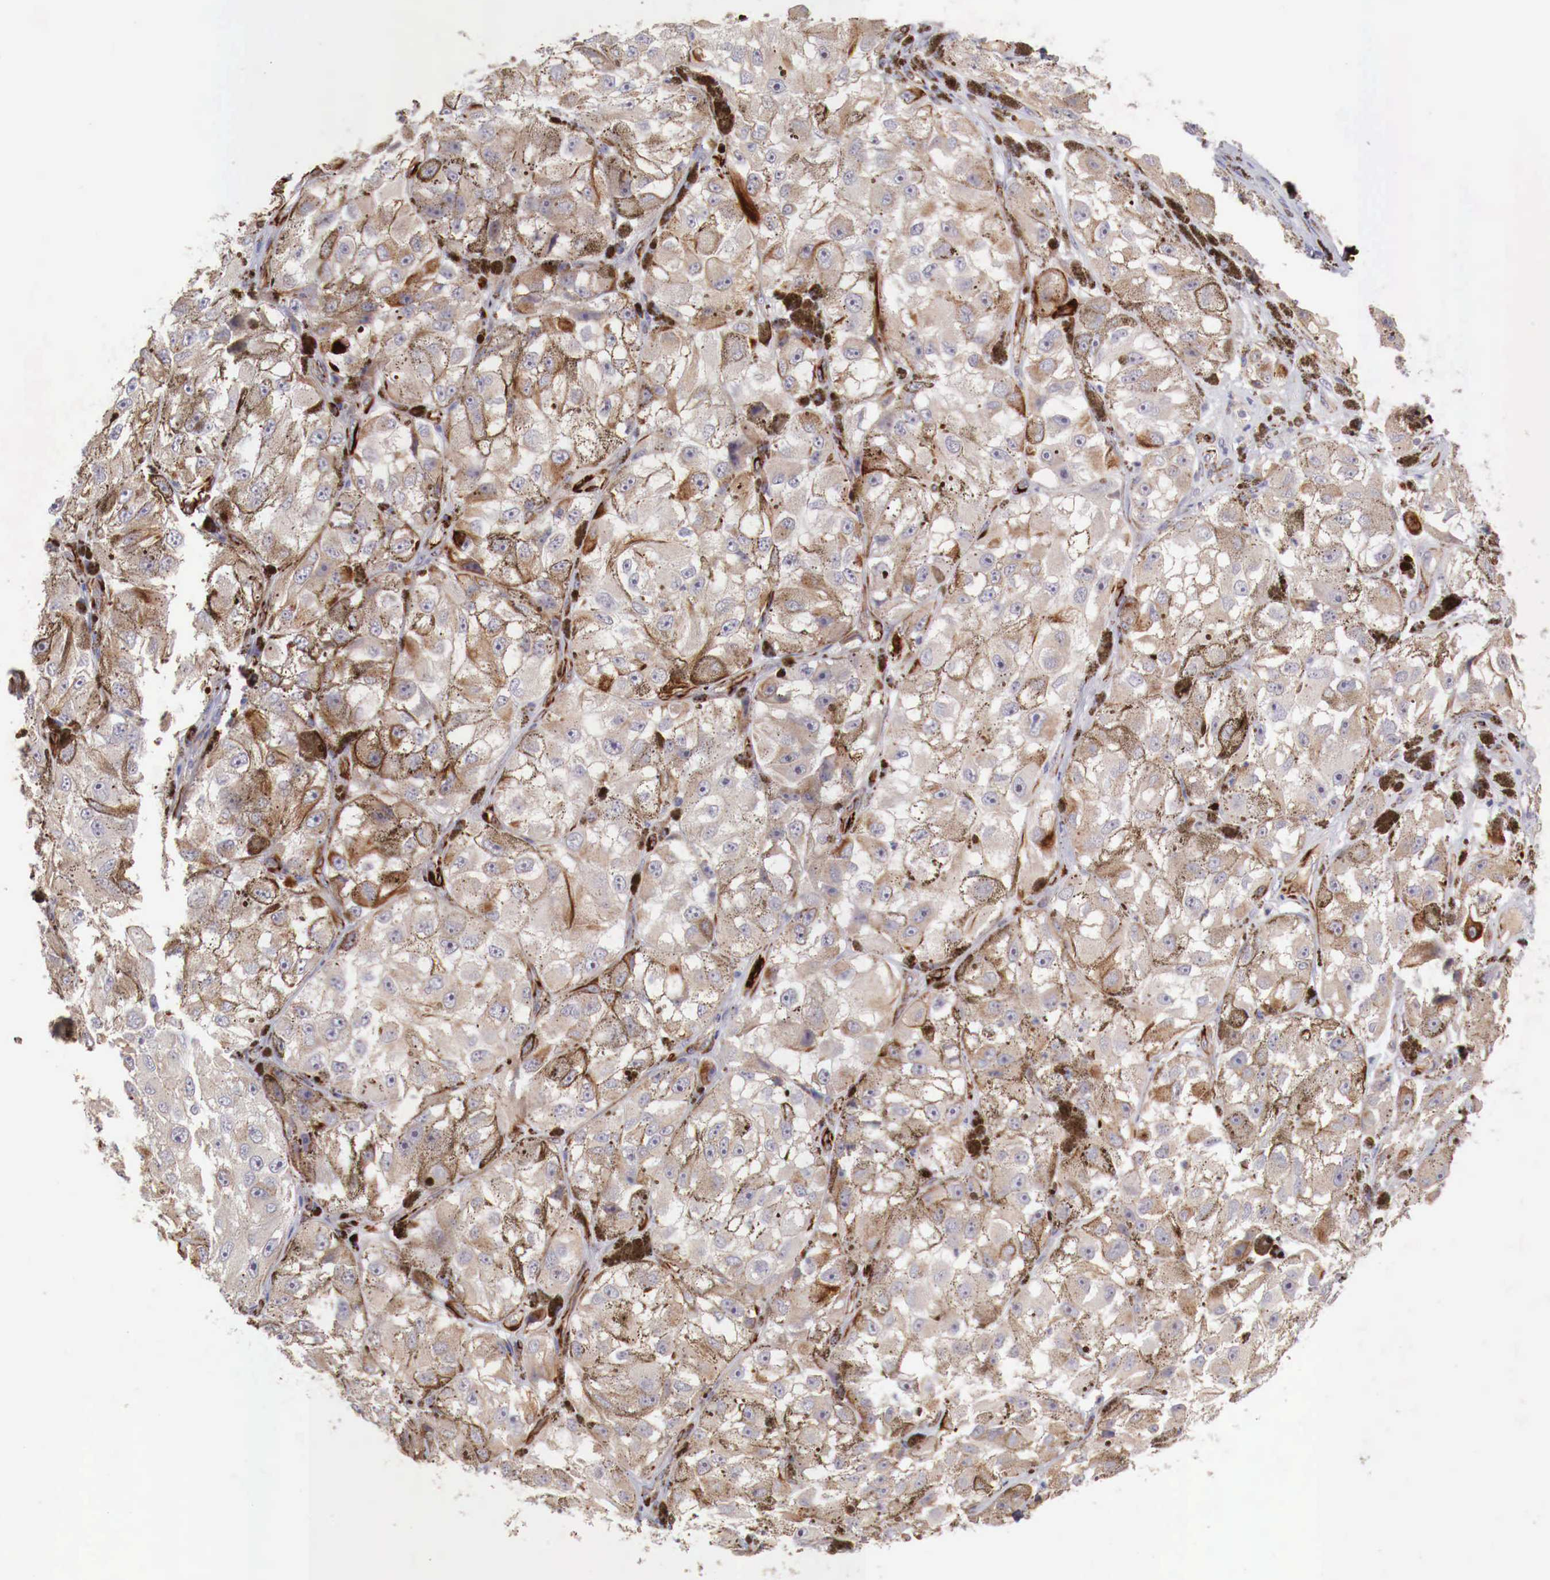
{"staining": {"intensity": "weak", "quantity": "25%-75%", "location": "cytoplasmic/membranous"}, "tissue": "melanoma", "cell_type": "Tumor cells", "image_type": "cancer", "snomed": [{"axis": "morphology", "description": "Malignant melanoma, NOS"}, {"axis": "topography", "description": "Skin"}], "caption": "A brown stain highlights weak cytoplasmic/membranous staining of a protein in human melanoma tumor cells. The protein of interest is stained brown, and the nuclei are stained in blue (DAB (3,3'-diaminobenzidine) IHC with brightfield microscopy, high magnification).", "gene": "WT1", "patient": {"sex": "male", "age": 67}}